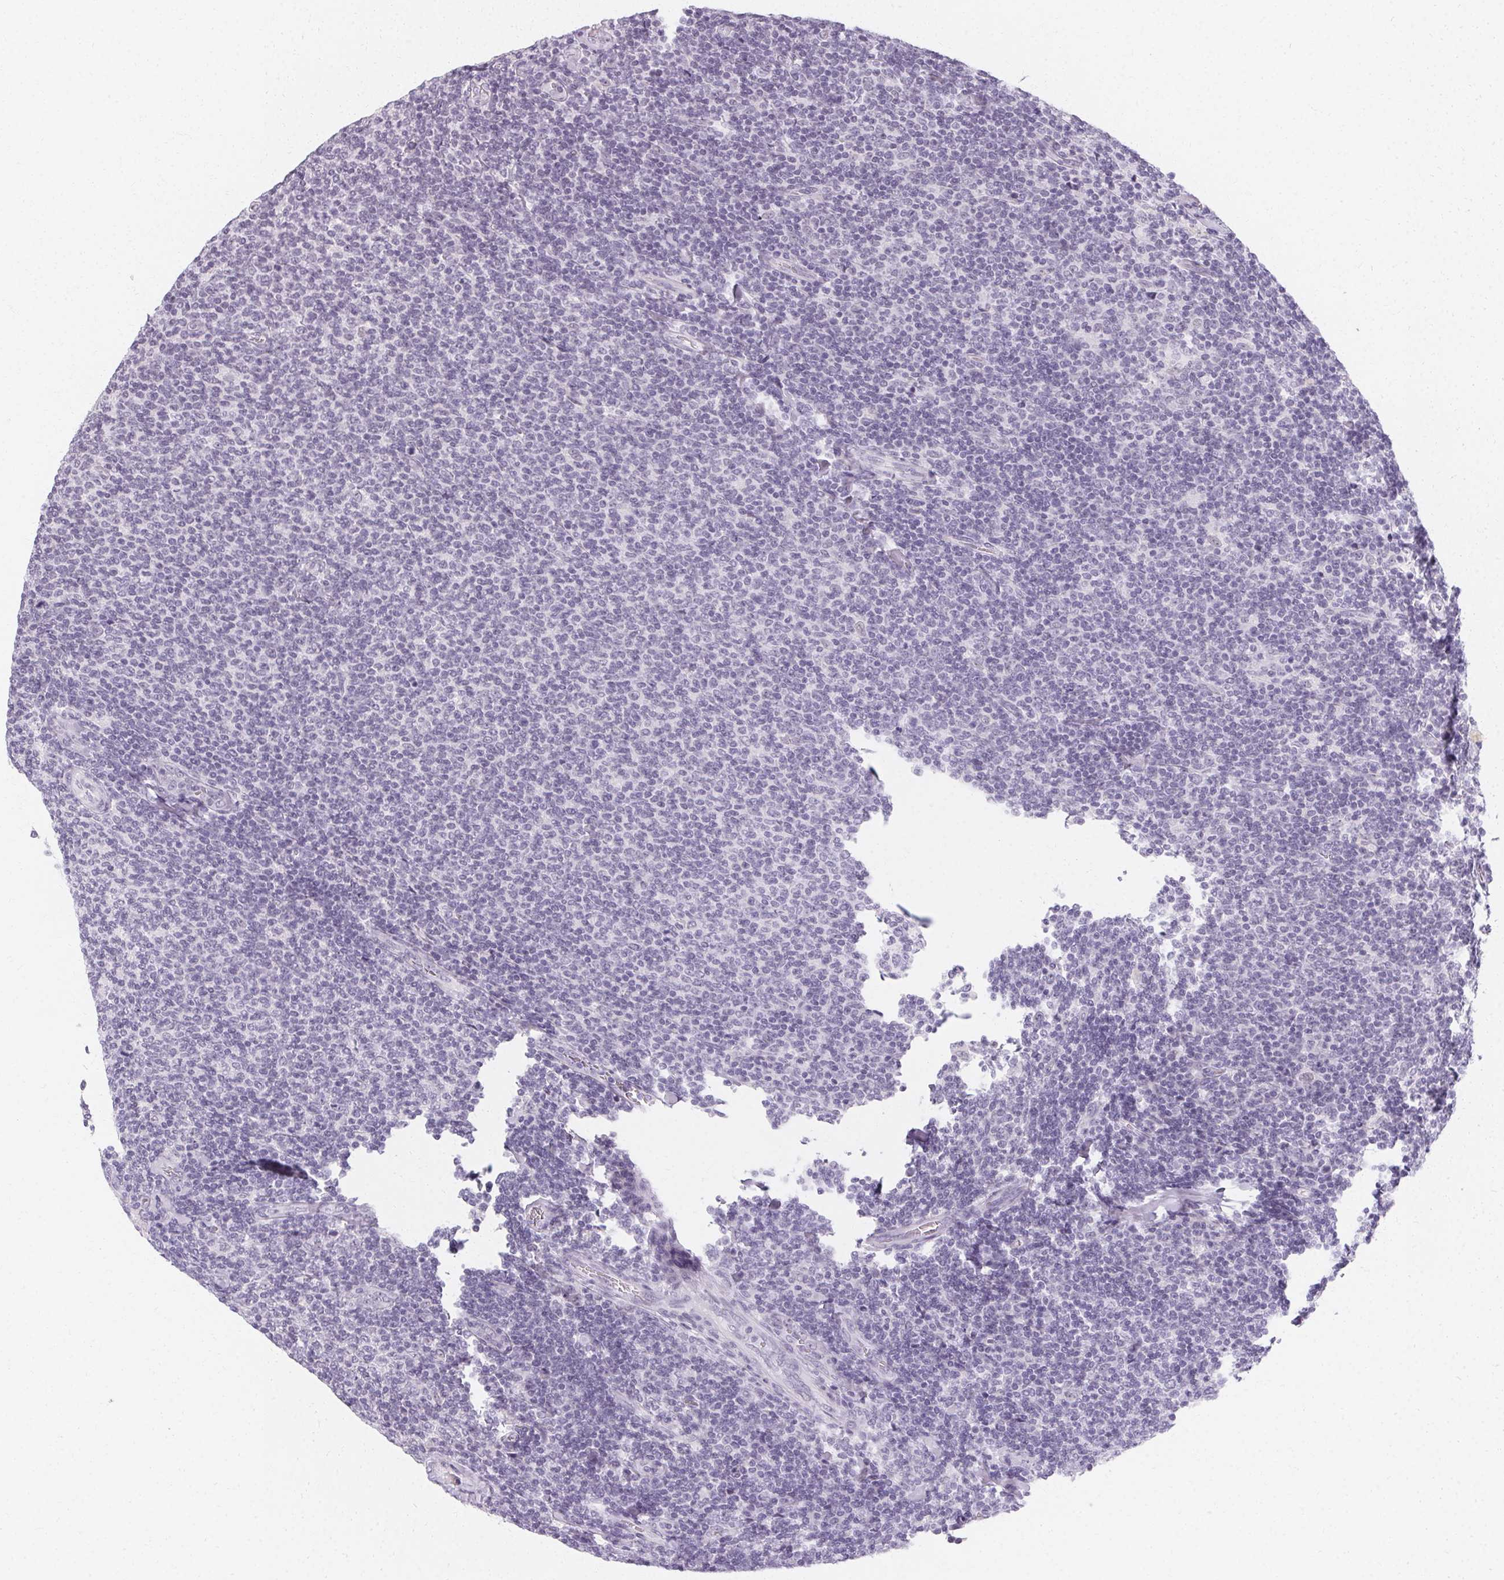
{"staining": {"intensity": "negative", "quantity": "none", "location": "none"}, "tissue": "lymphoma", "cell_type": "Tumor cells", "image_type": "cancer", "snomed": [{"axis": "morphology", "description": "Malignant lymphoma, non-Hodgkin's type, Low grade"}, {"axis": "topography", "description": "Lymph node"}], "caption": "DAB immunohistochemical staining of human lymphoma demonstrates no significant positivity in tumor cells.", "gene": "SYNPR", "patient": {"sex": "male", "age": 52}}